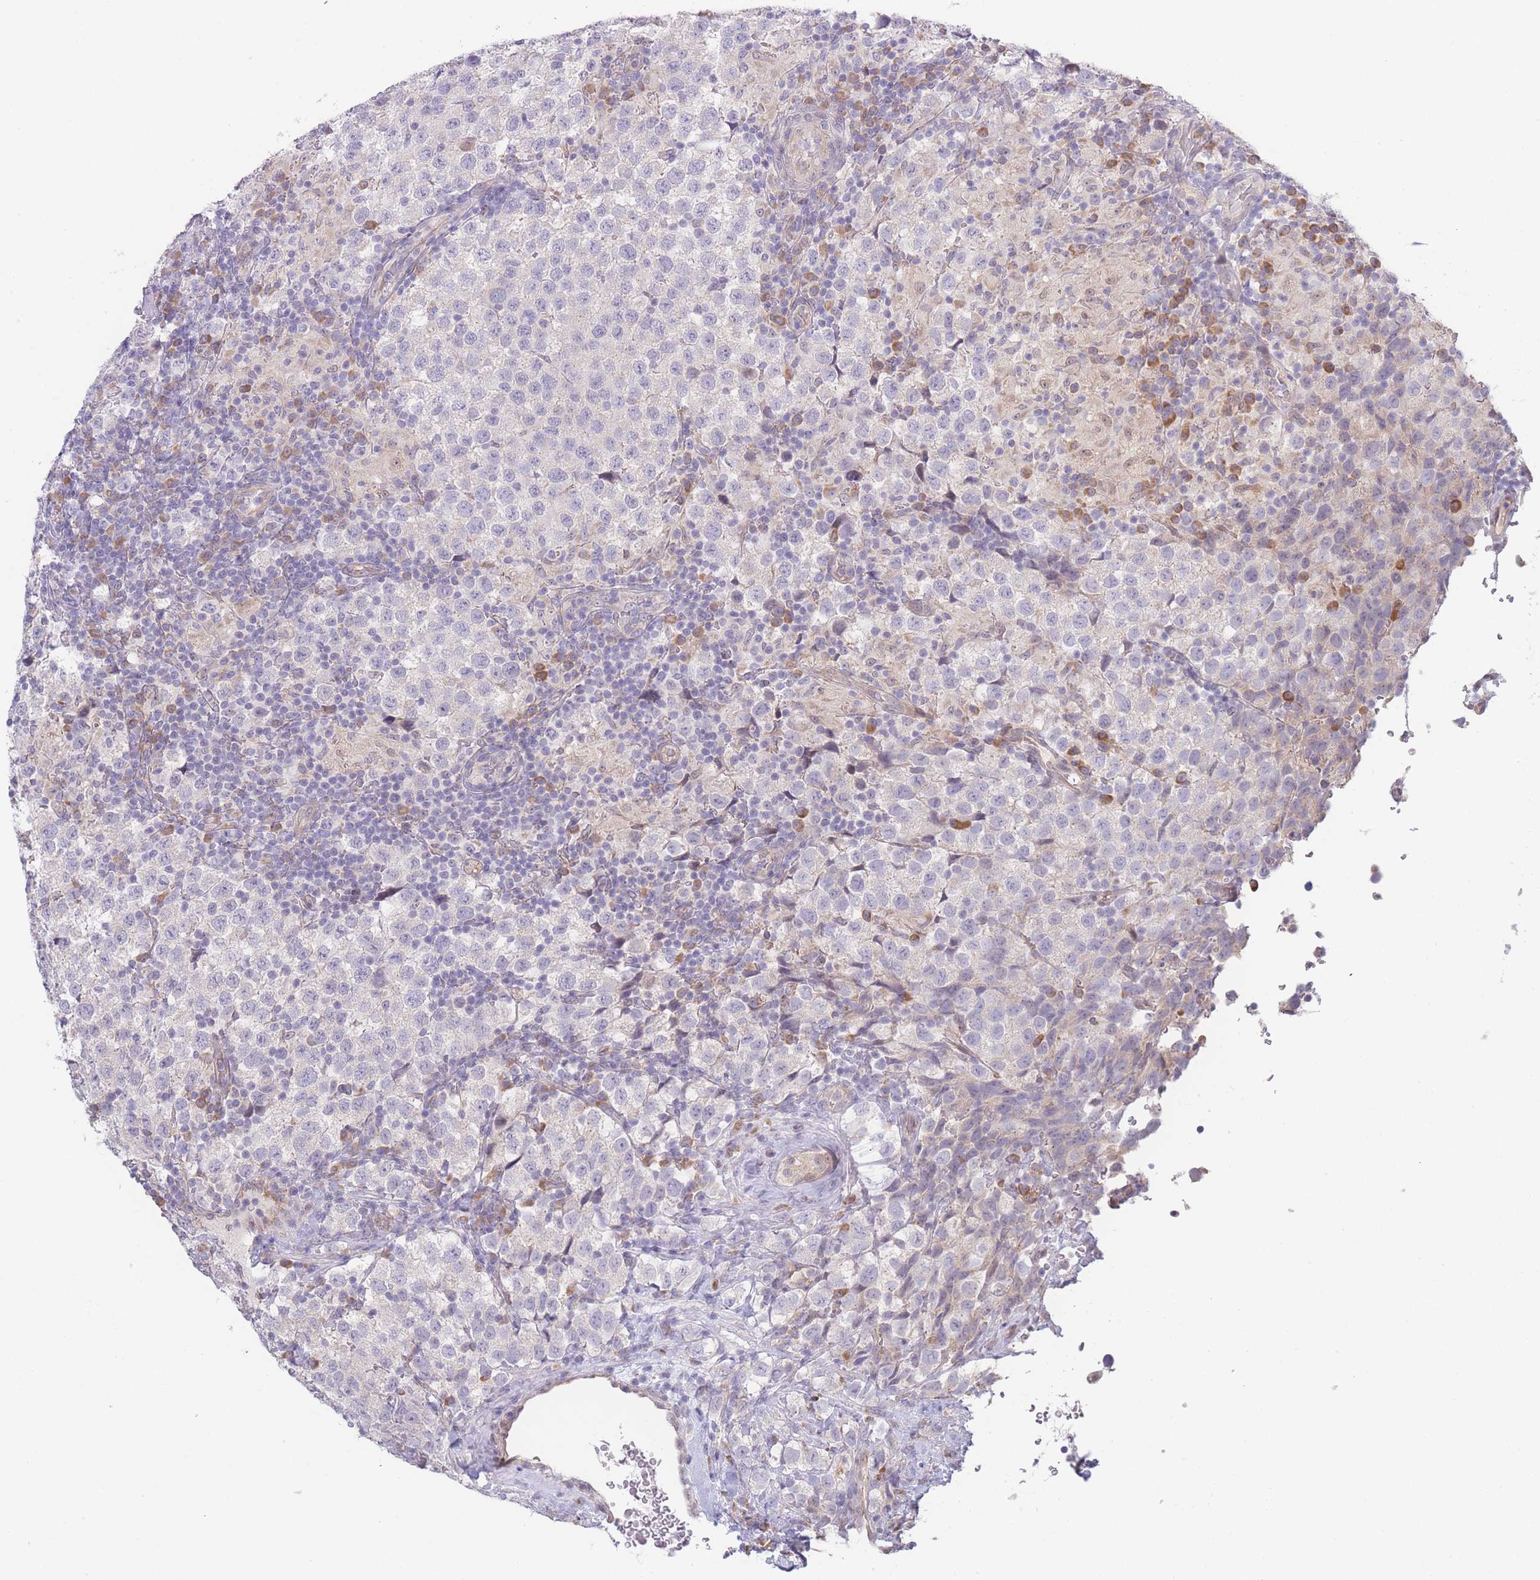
{"staining": {"intensity": "negative", "quantity": "none", "location": "none"}, "tissue": "testis cancer", "cell_type": "Tumor cells", "image_type": "cancer", "snomed": [{"axis": "morphology", "description": "Seminoma, NOS"}, {"axis": "topography", "description": "Testis"}], "caption": "DAB (3,3'-diaminobenzidine) immunohistochemical staining of human testis seminoma shows no significant staining in tumor cells. Brightfield microscopy of immunohistochemistry stained with DAB (3,3'-diaminobenzidine) (brown) and hematoxylin (blue), captured at high magnification.", "gene": "FAM227B", "patient": {"sex": "male", "age": 34}}